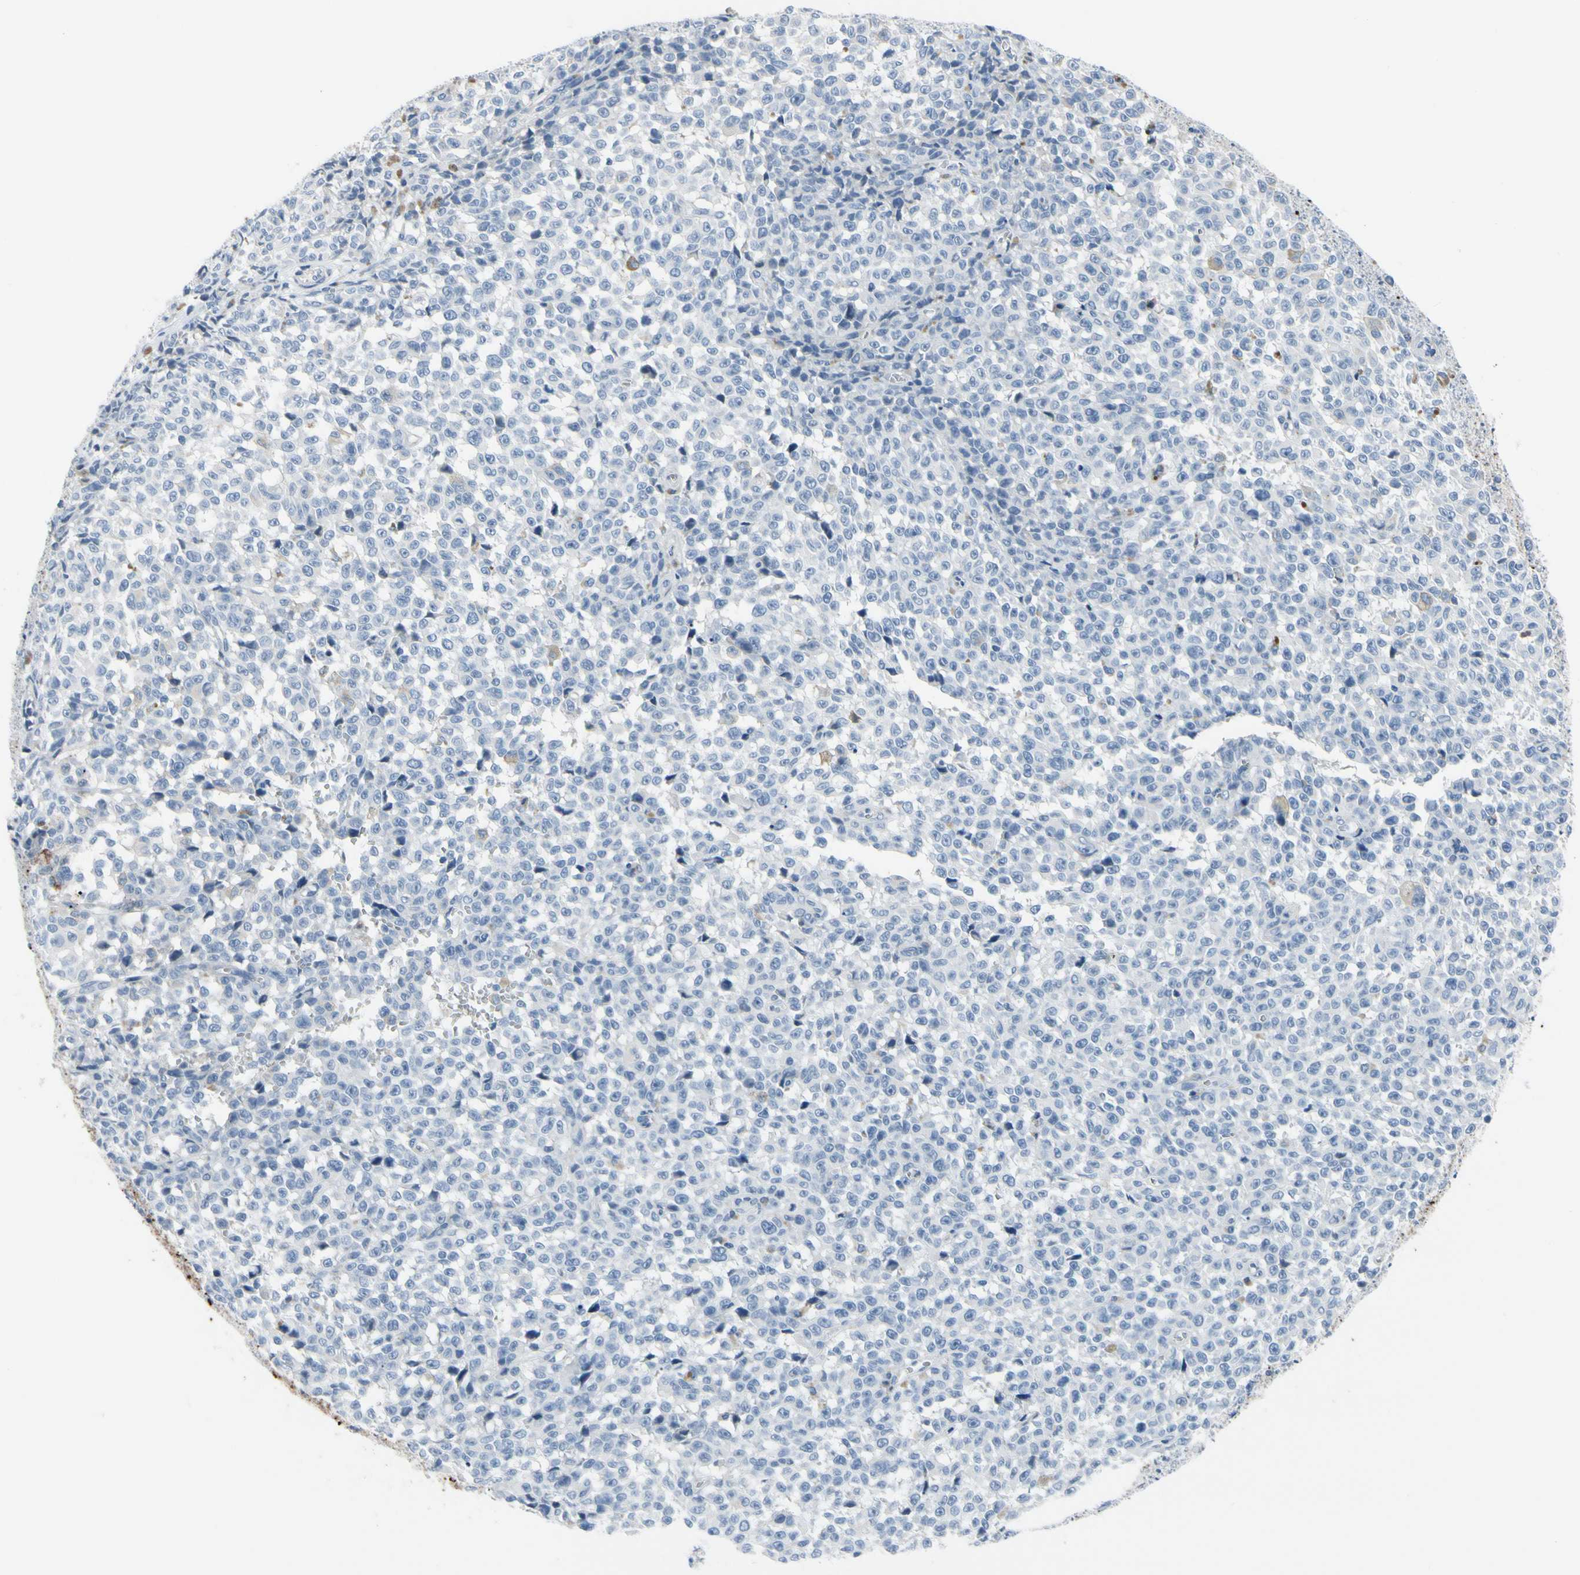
{"staining": {"intensity": "negative", "quantity": "none", "location": "none"}, "tissue": "melanoma", "cell_type": "Tumor cells", "image_type": "cancer", "snomed": [{"axis": "morphology", "description": "Malignant melanoma, NOS"}, {"axis": "topography", "description": "Skin"}], "caption": "Protein analysis of malignant melanoma exhibits no significant expression in tumor cells.", "gene": "MUC5B", "patient": {"sex": "female", "age": 82}}